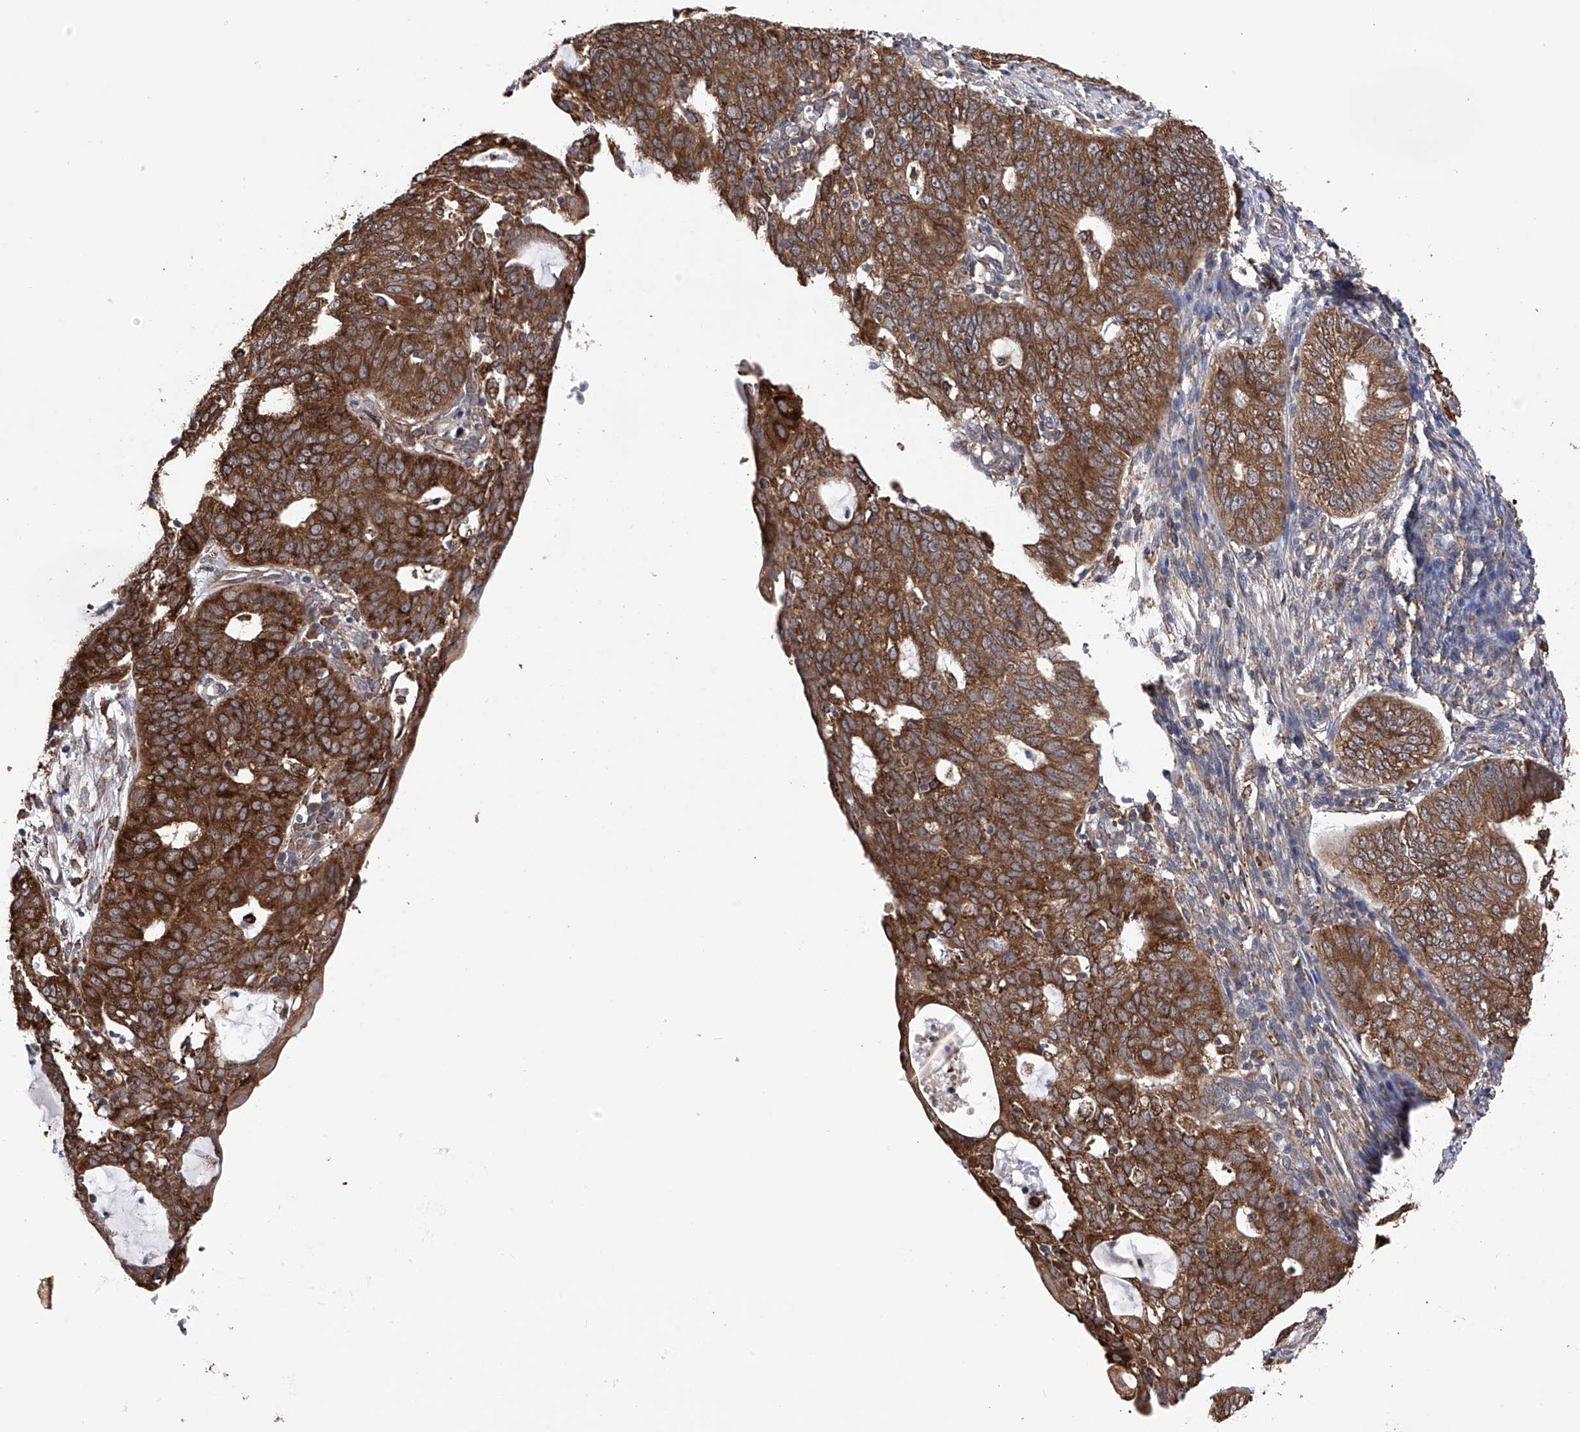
{"staining": {"intensity": "strong", "quantity": ">75%", "location": "cytoplasmic/membranous"}, "tissue": "endometrial cancer", "cell_type": "Tumor cells", "image_type": "cancer", "snomed": [{"axis": "morphology", "description": "Adenocarcinoma, NOS"}, {"axis": "topography", "description": "Endometrium"}], "caption": "Approximately >75% of tumor cells in human endometrial adenocarcinoma demonstrate strong cytoplasmic/membranous protein expression as visualized by brown immunohistochemical staining.", "gene": "DNAH8", "patient": {"sex": "female", "age": 32}}